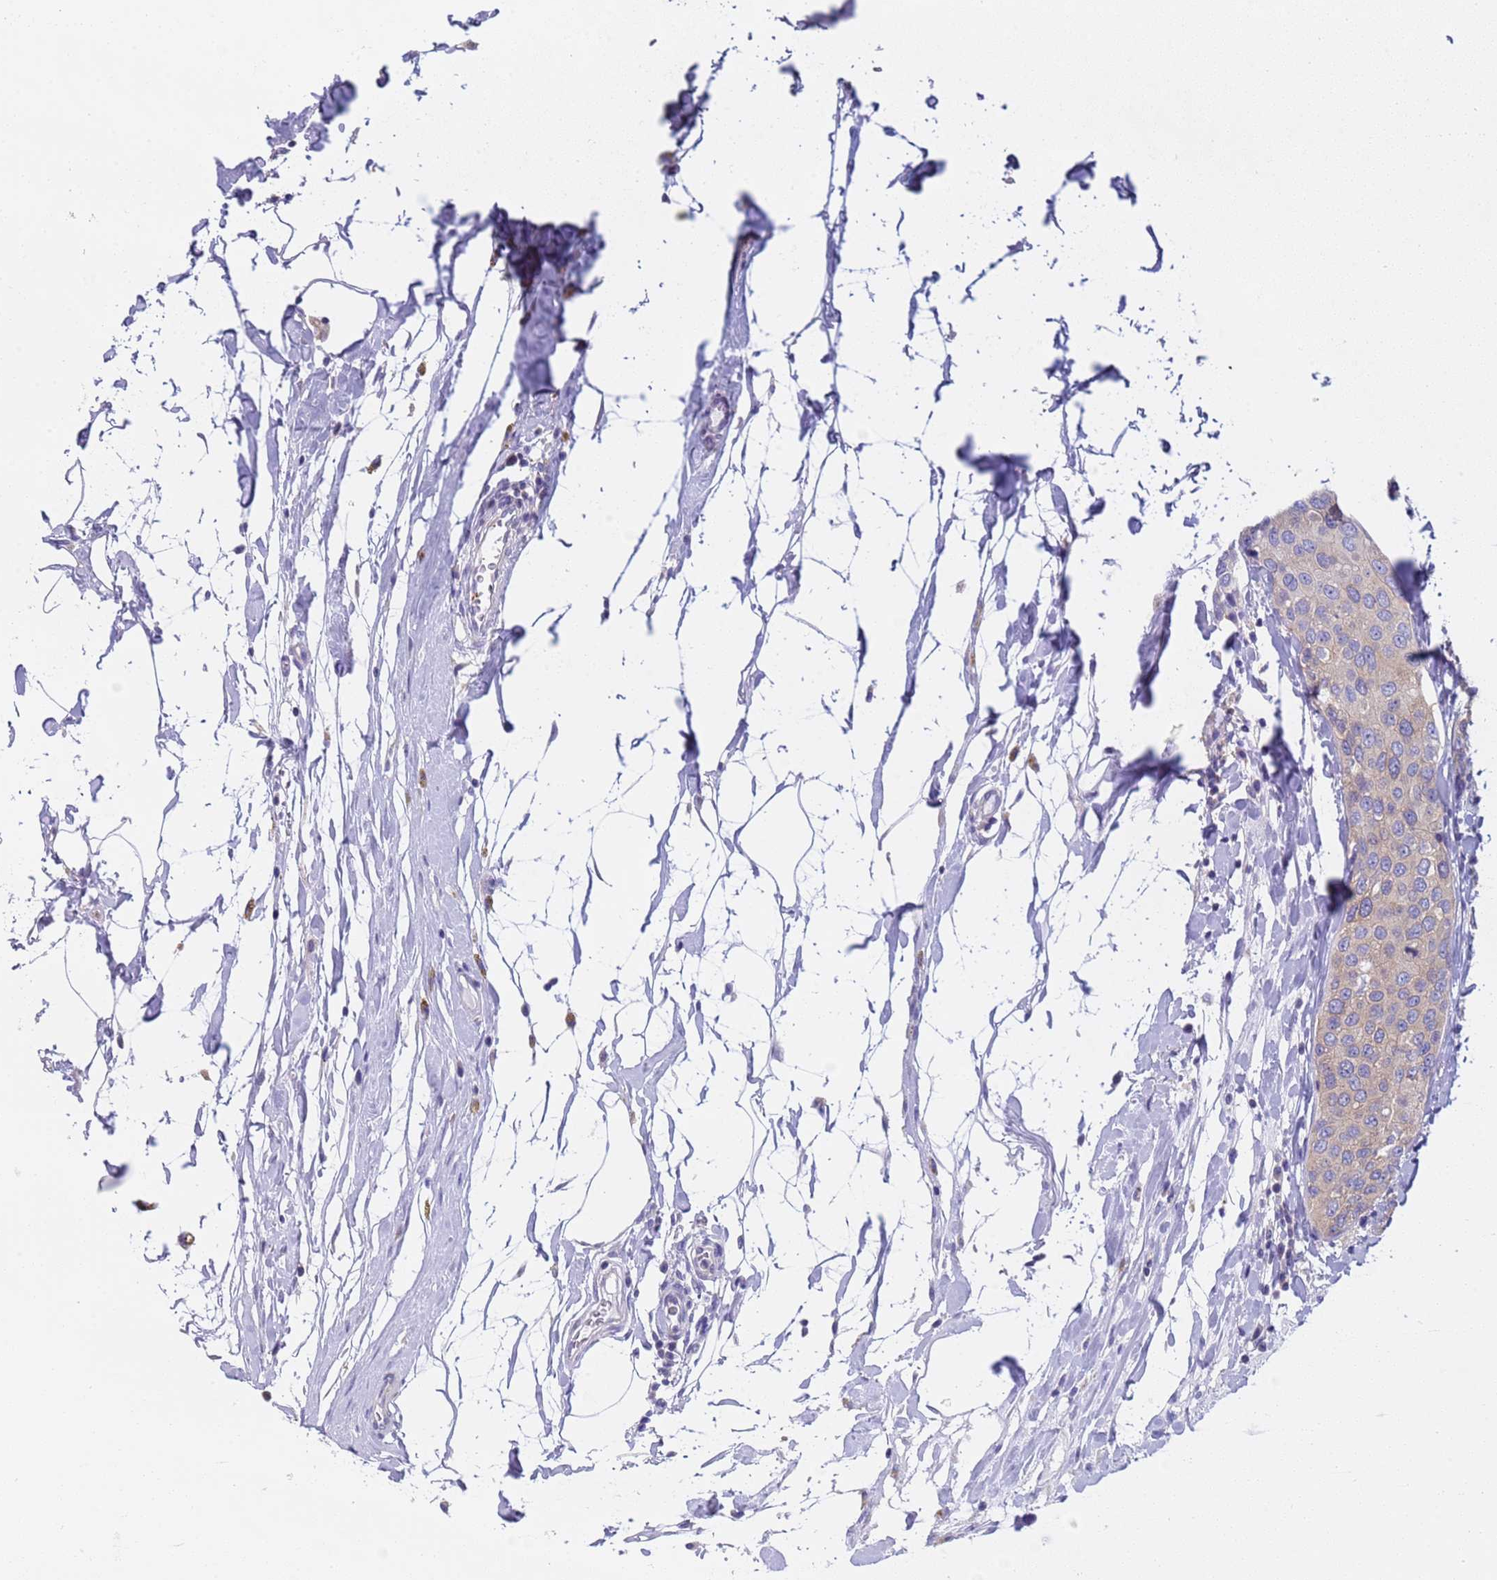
{"staining": {"intensity": "weak", "quantity": "25%-75%", "location": "cytoplasmic/membranous"}, "tissue": "breast cancer", "cell_type": "Tumor cells", "image_type": "cancer", "snomed": [{"axis": "morphology", "description": "Duct carcinoma"}, {"axis": "topography", "description": "Breast"}], "caption": "A micrograph showing weak cytoplasmic/membranous expression in approximately 25%-75% of tumor cells in breast intraductal carcinoma, as visualized by brown immunohistochemical staining.", "gene": "CAPN7", "patient": {"sex": "female", "age": 55}}